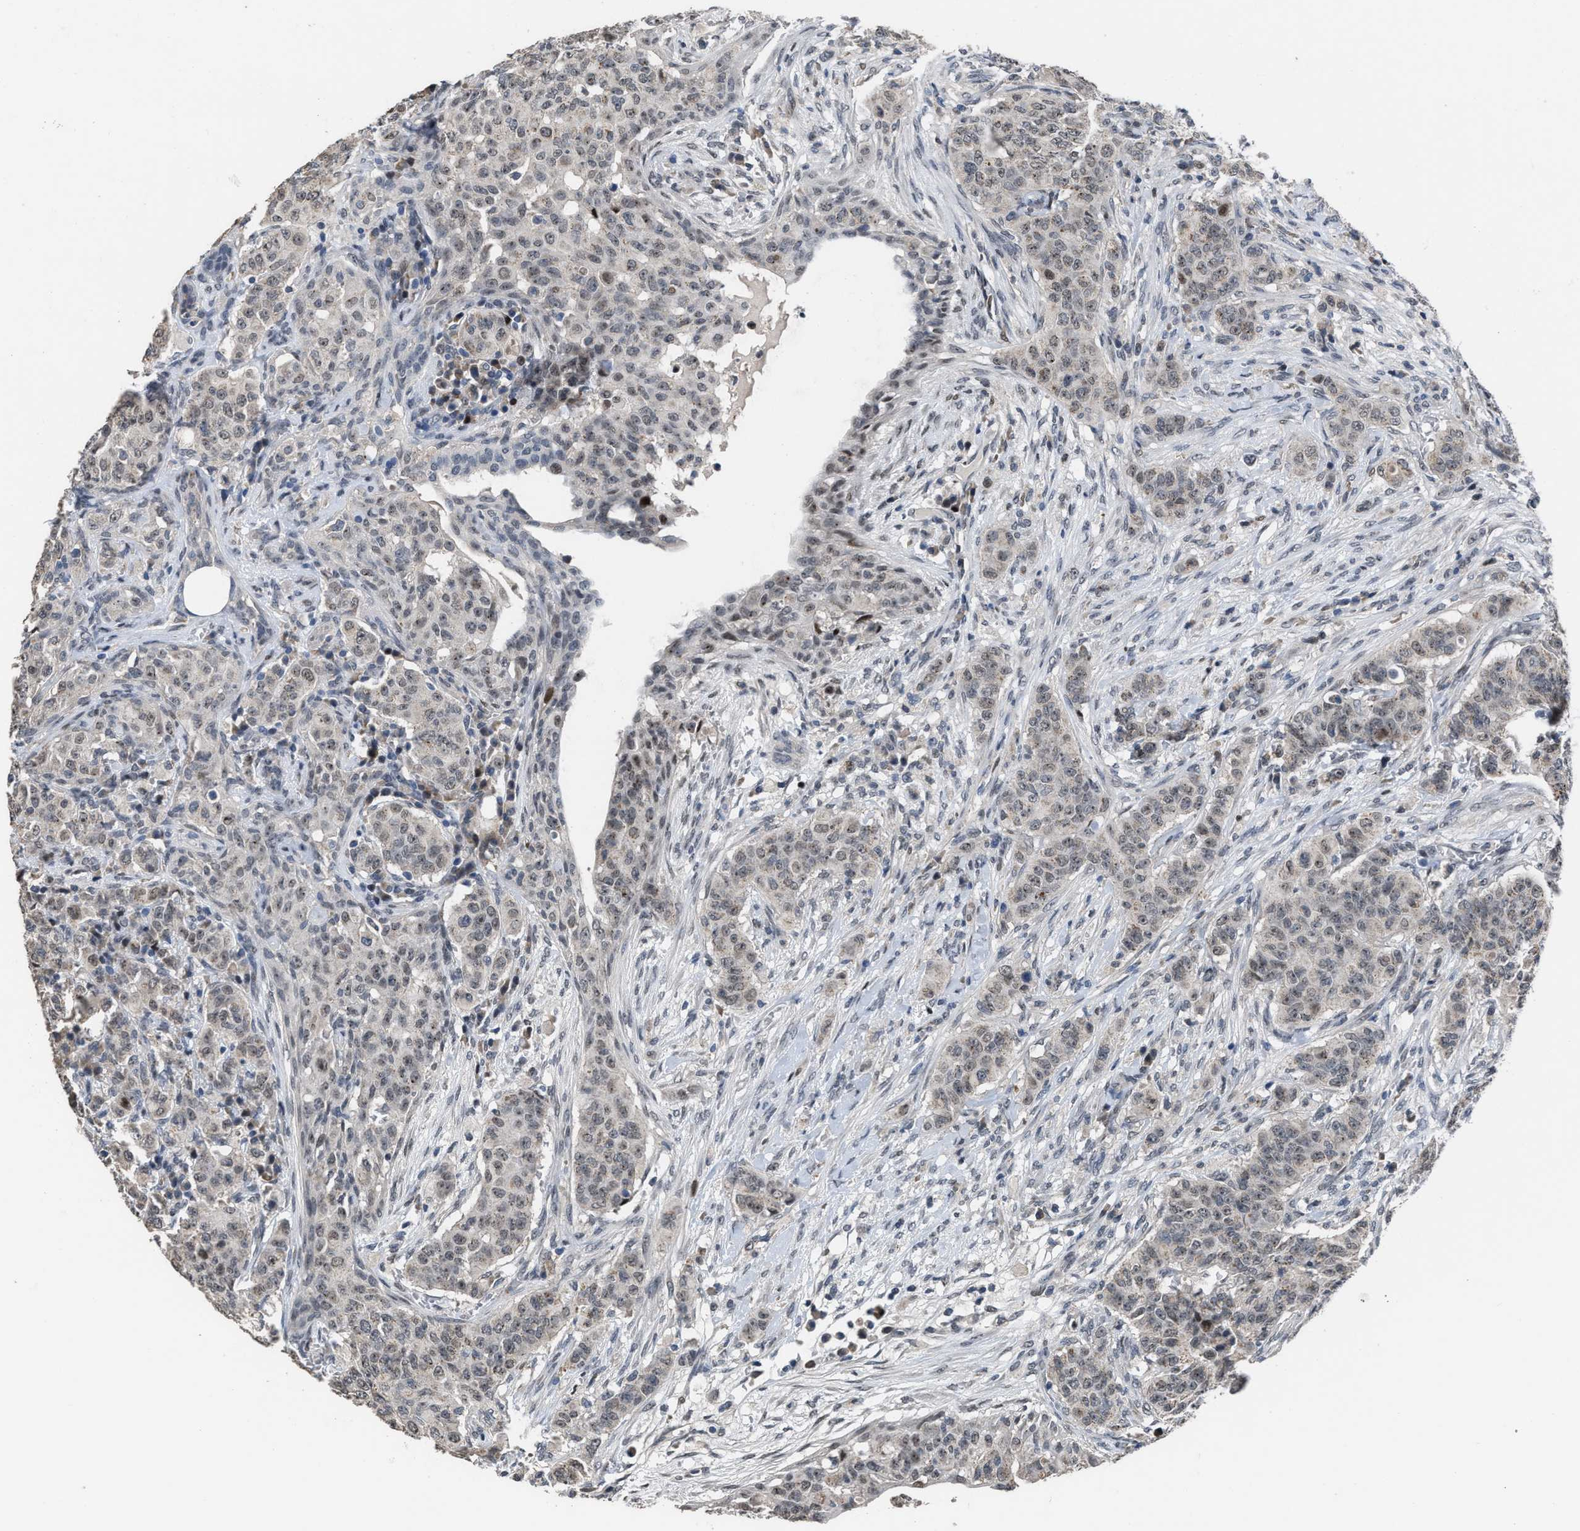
{"staining": {"intensity": "weak", "quantity": "25%-75%", "location": "nuclear"}, "tissue": "breast cancer", "cell_type": "Tumor cells", "image_type": "cancer", "snomed": [{"axis": "morphology", "description": "Normal tissue, NOS"}, {"axis": "morphology", "description": "Duct carcinoma"}, {"axis": "topography", "description": "Breast"}], "caption": "A brown stain highlights weak nuclear positivity of a protein in human breast infiltrating ductal carcinoma tumor cells.", "gene": "SETDB1", "patient": {"sex": "female", "age": 40}}